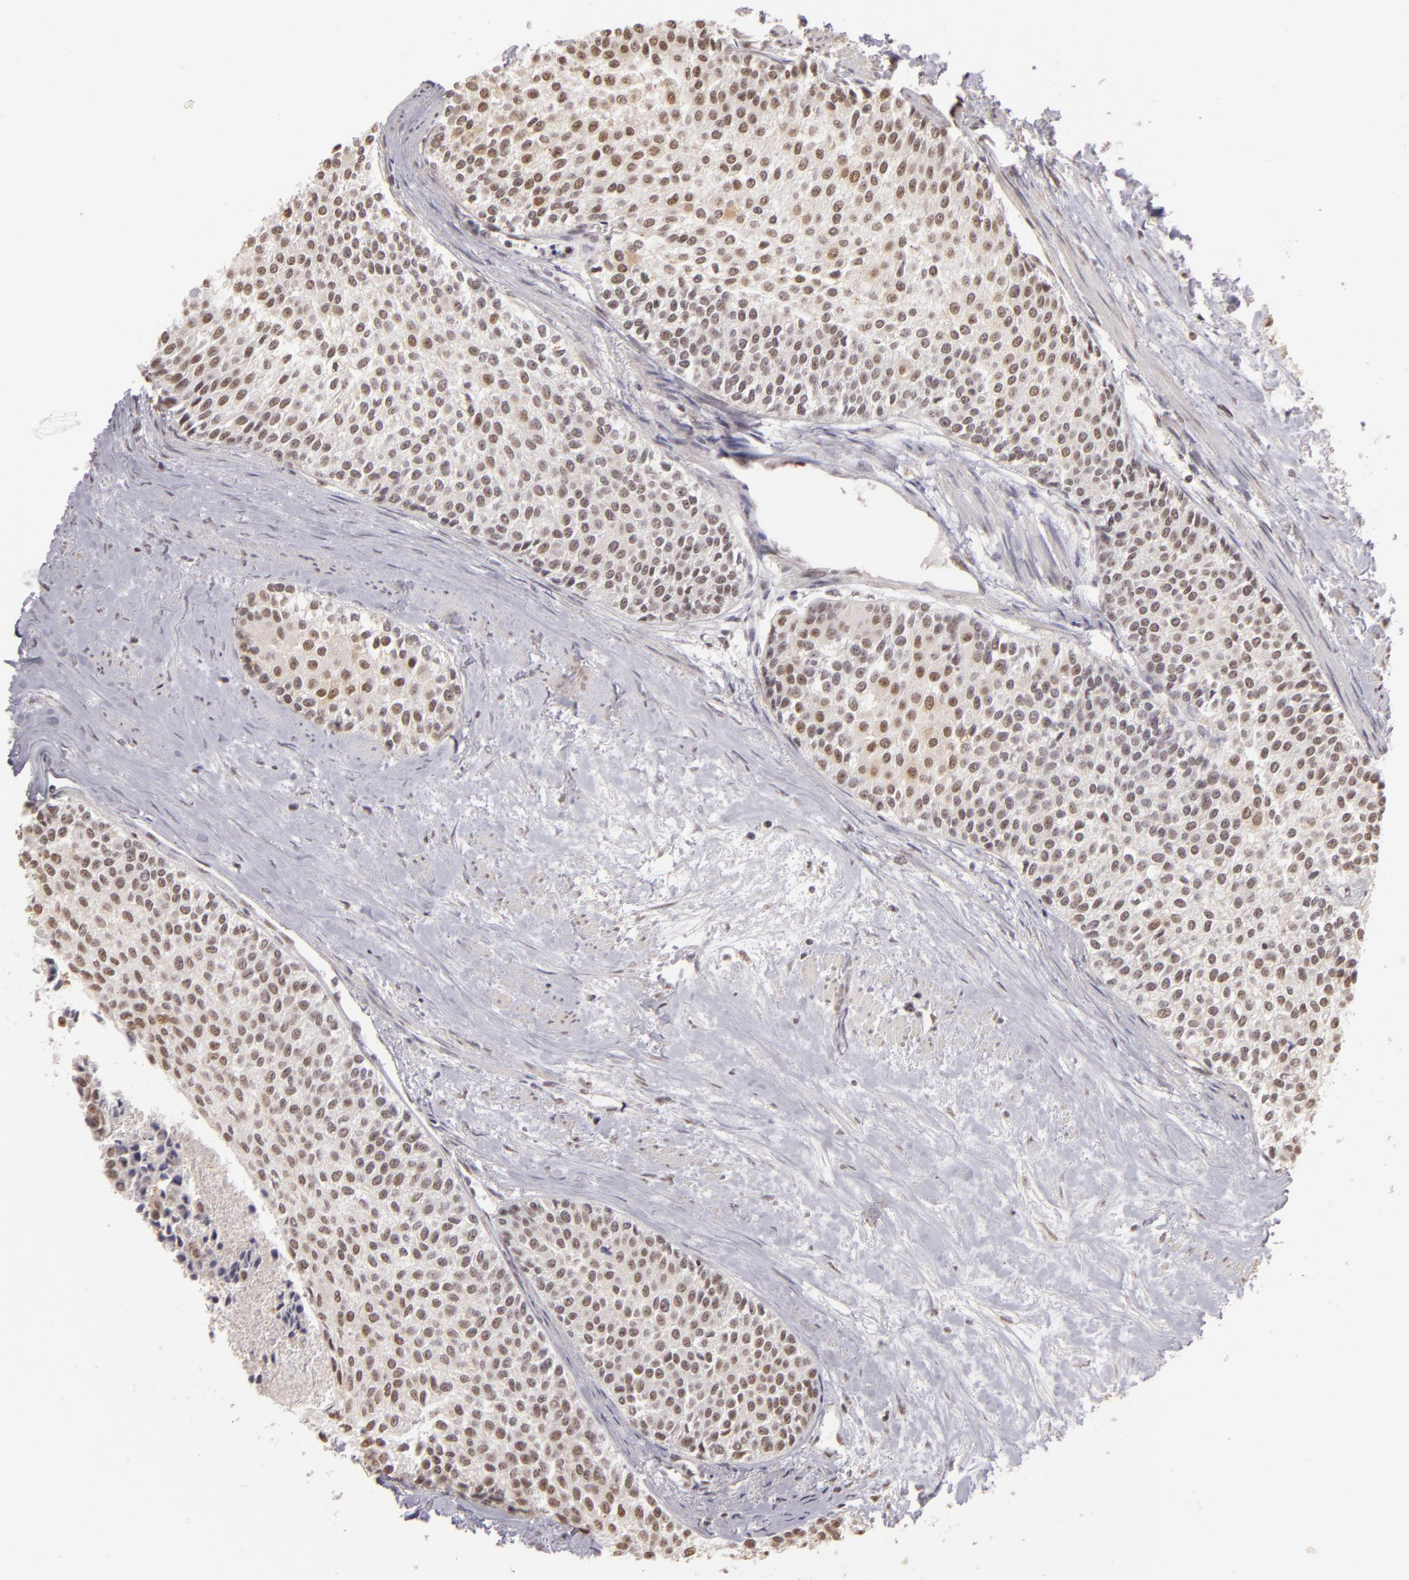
{"staining": {"intensity": "weak", "quantity": "25%-75%", "location": "nuclear"}, "tissue": "urothelial cancer", "cell_type": "Tumor cells", "image_type": "cancer", "snomed": [{"axis": "morphology", "description": "Urothelial carcinoma, Low grade"}, {"axis": "topography", "description": "Urinary bladder"}], "caption": "Tumor cells exhibit weak nuclear positivity in about 25%-75% of cells in urothelial carcinoma (low-grade).", "gene": "INTS6", "patient": {"sex": "female", "age": 73}}